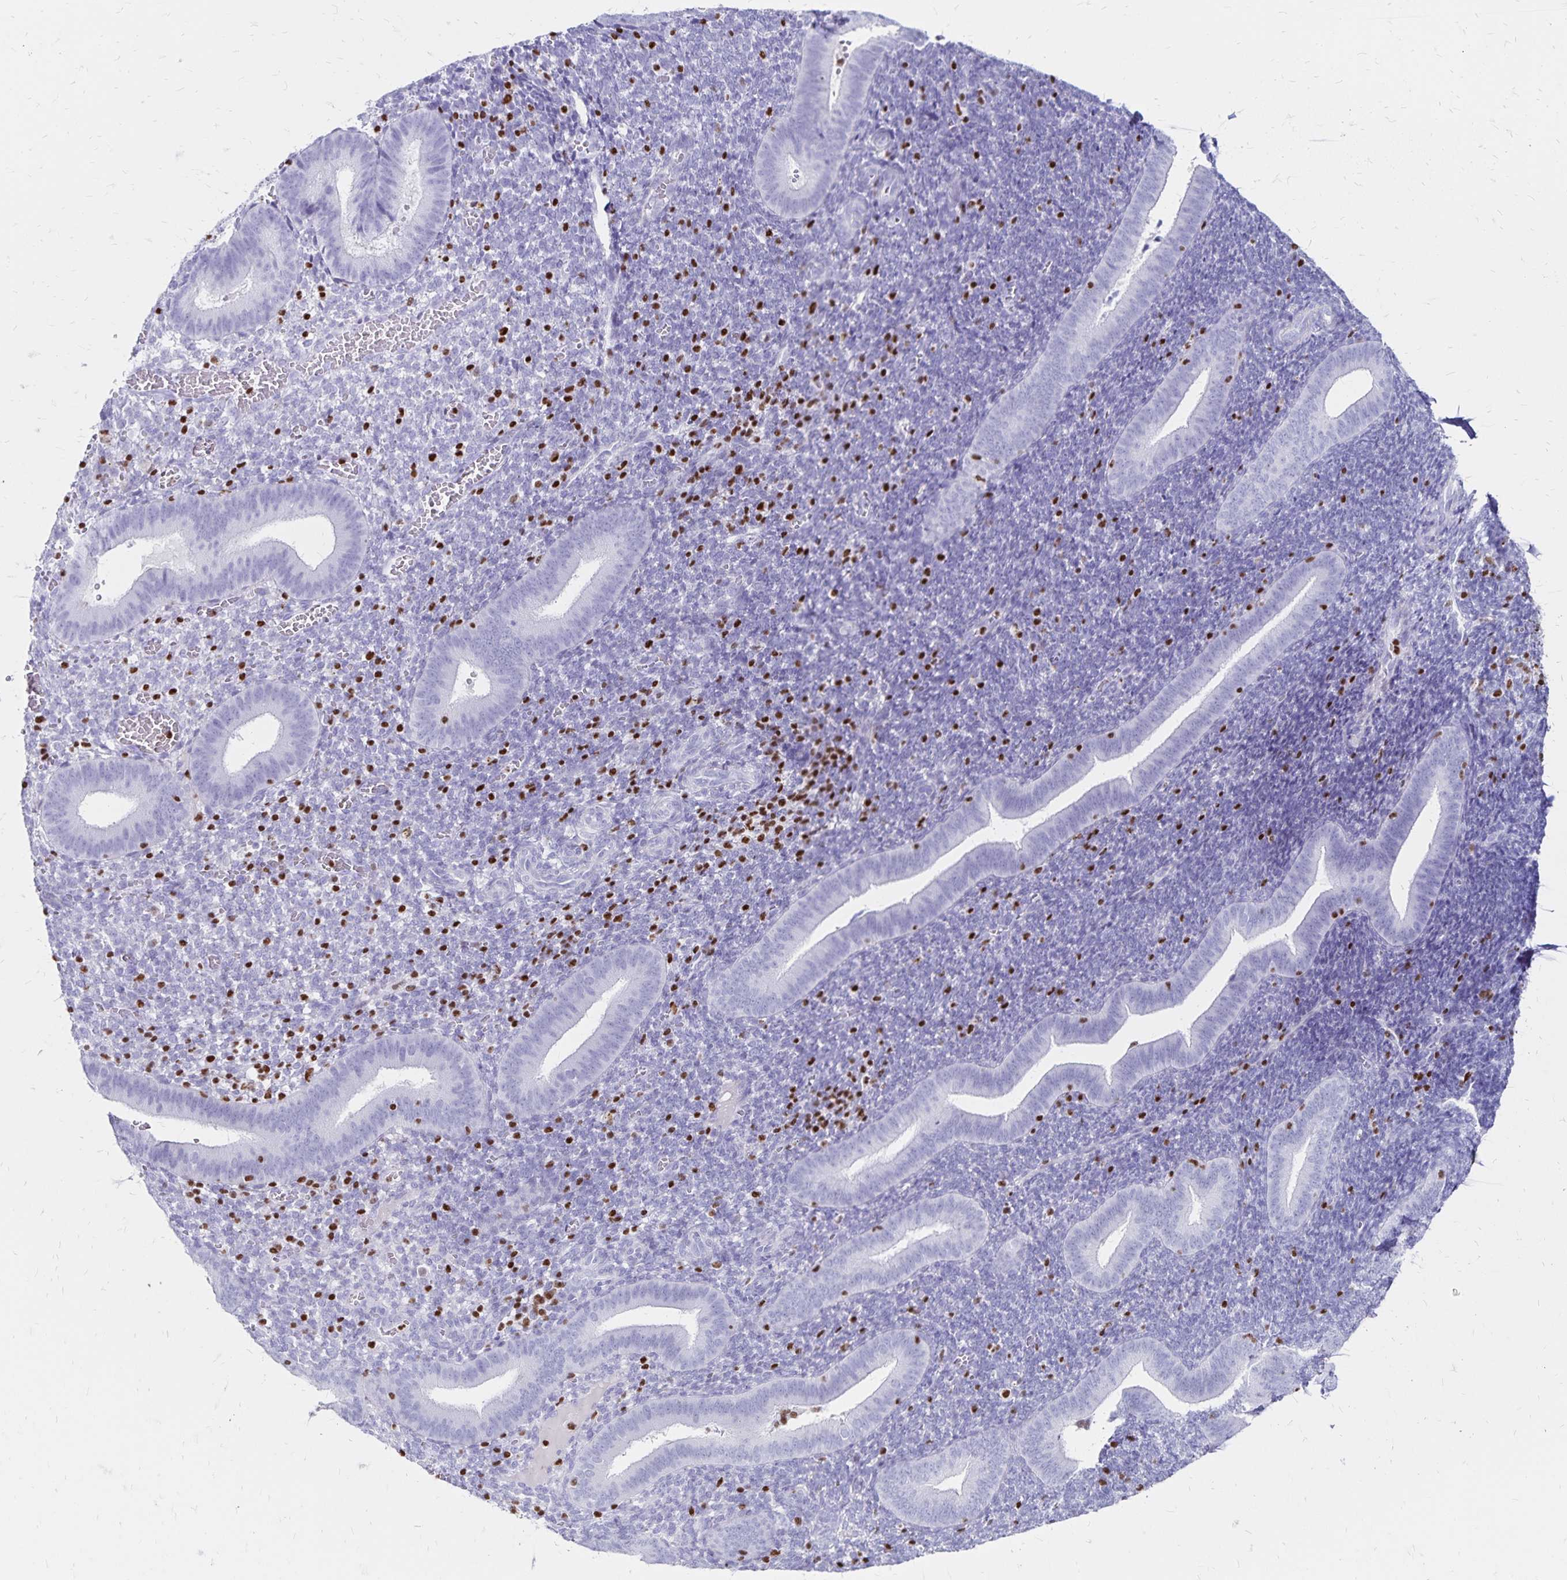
{"staining": {"intensity": "negative", "quantity": "none", "location": "none"}, "tissue": "endometrium", "cell_type": "Cells in endometrial stroma", "image_type": "normal", "snomed": [{"axis": "morphology", "description": "Normal tissue, NOS"}, {"axis": "topography", "description": "Endometrium"}], "caption": "Human endometrium stained for a protein using IHC demonstrates no expression in cells in endometrial stroma.", "gene": "IKZF1", "patient": {"sex": "female", "age": 25}}